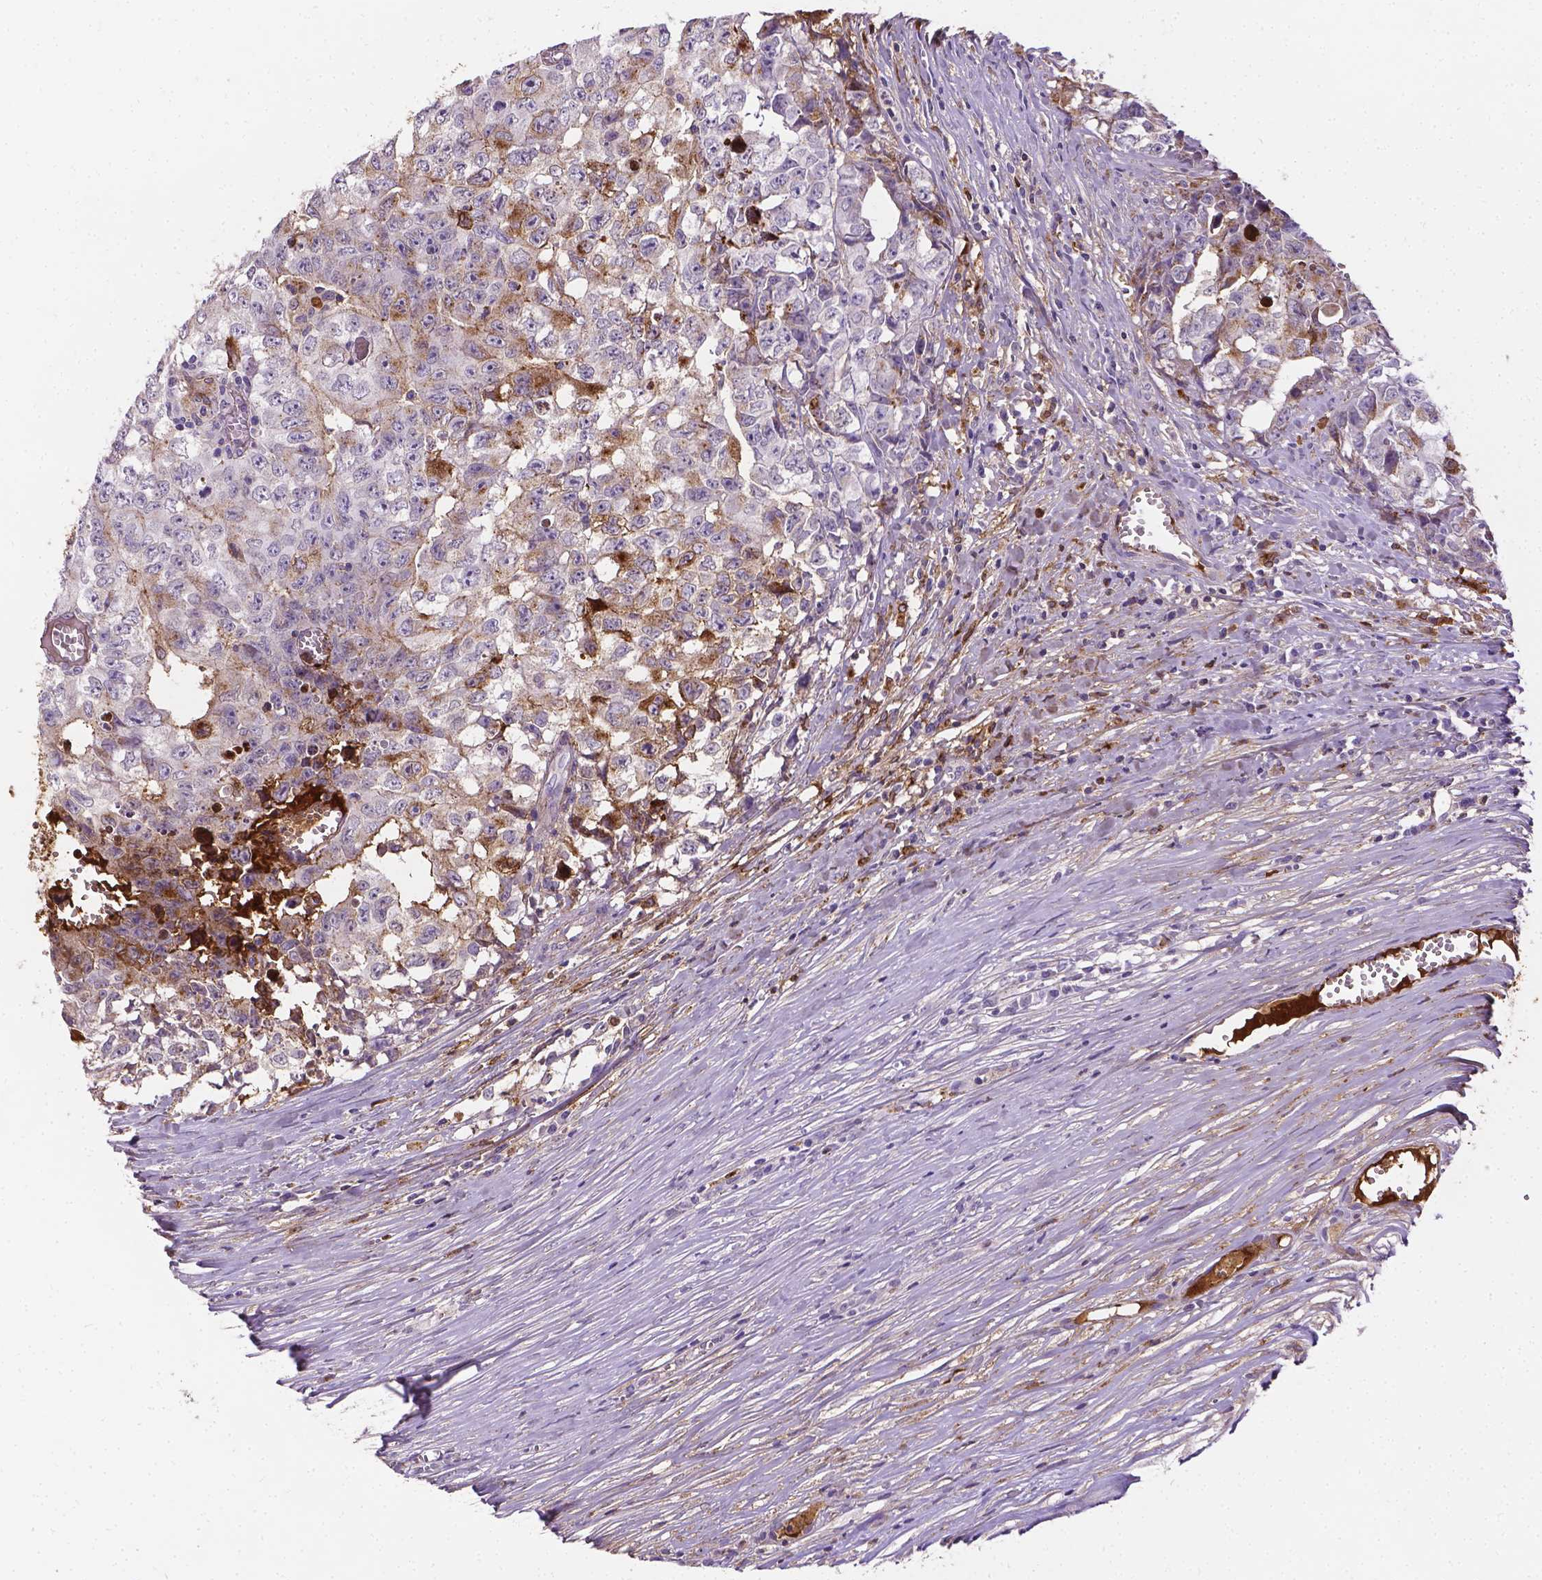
{"staining": {"intensity": "moderate", "quantity": "<25%", "location": "cytoplasmic/membranous"}, "tissue": "testis cancer", "cell_type": "Tumor cells", "image_type": "cancer", "snomed": [{"axis": "morphology", "description": "Carcinoma, Embryonal, NOS"}, {"axis": "morphology", "description": "Teratoma, malignant, NOS"}, {"axis": "topography", "description": "Testis"}], "caption": "A micrograph of testis cancer (malignant teratoma) stained for a protein demonstrates moderate cytoplasmic/membranous brown staining in tumor cells.", "gene": "APOE", "patient": {"sex": "male", "age": 24}}